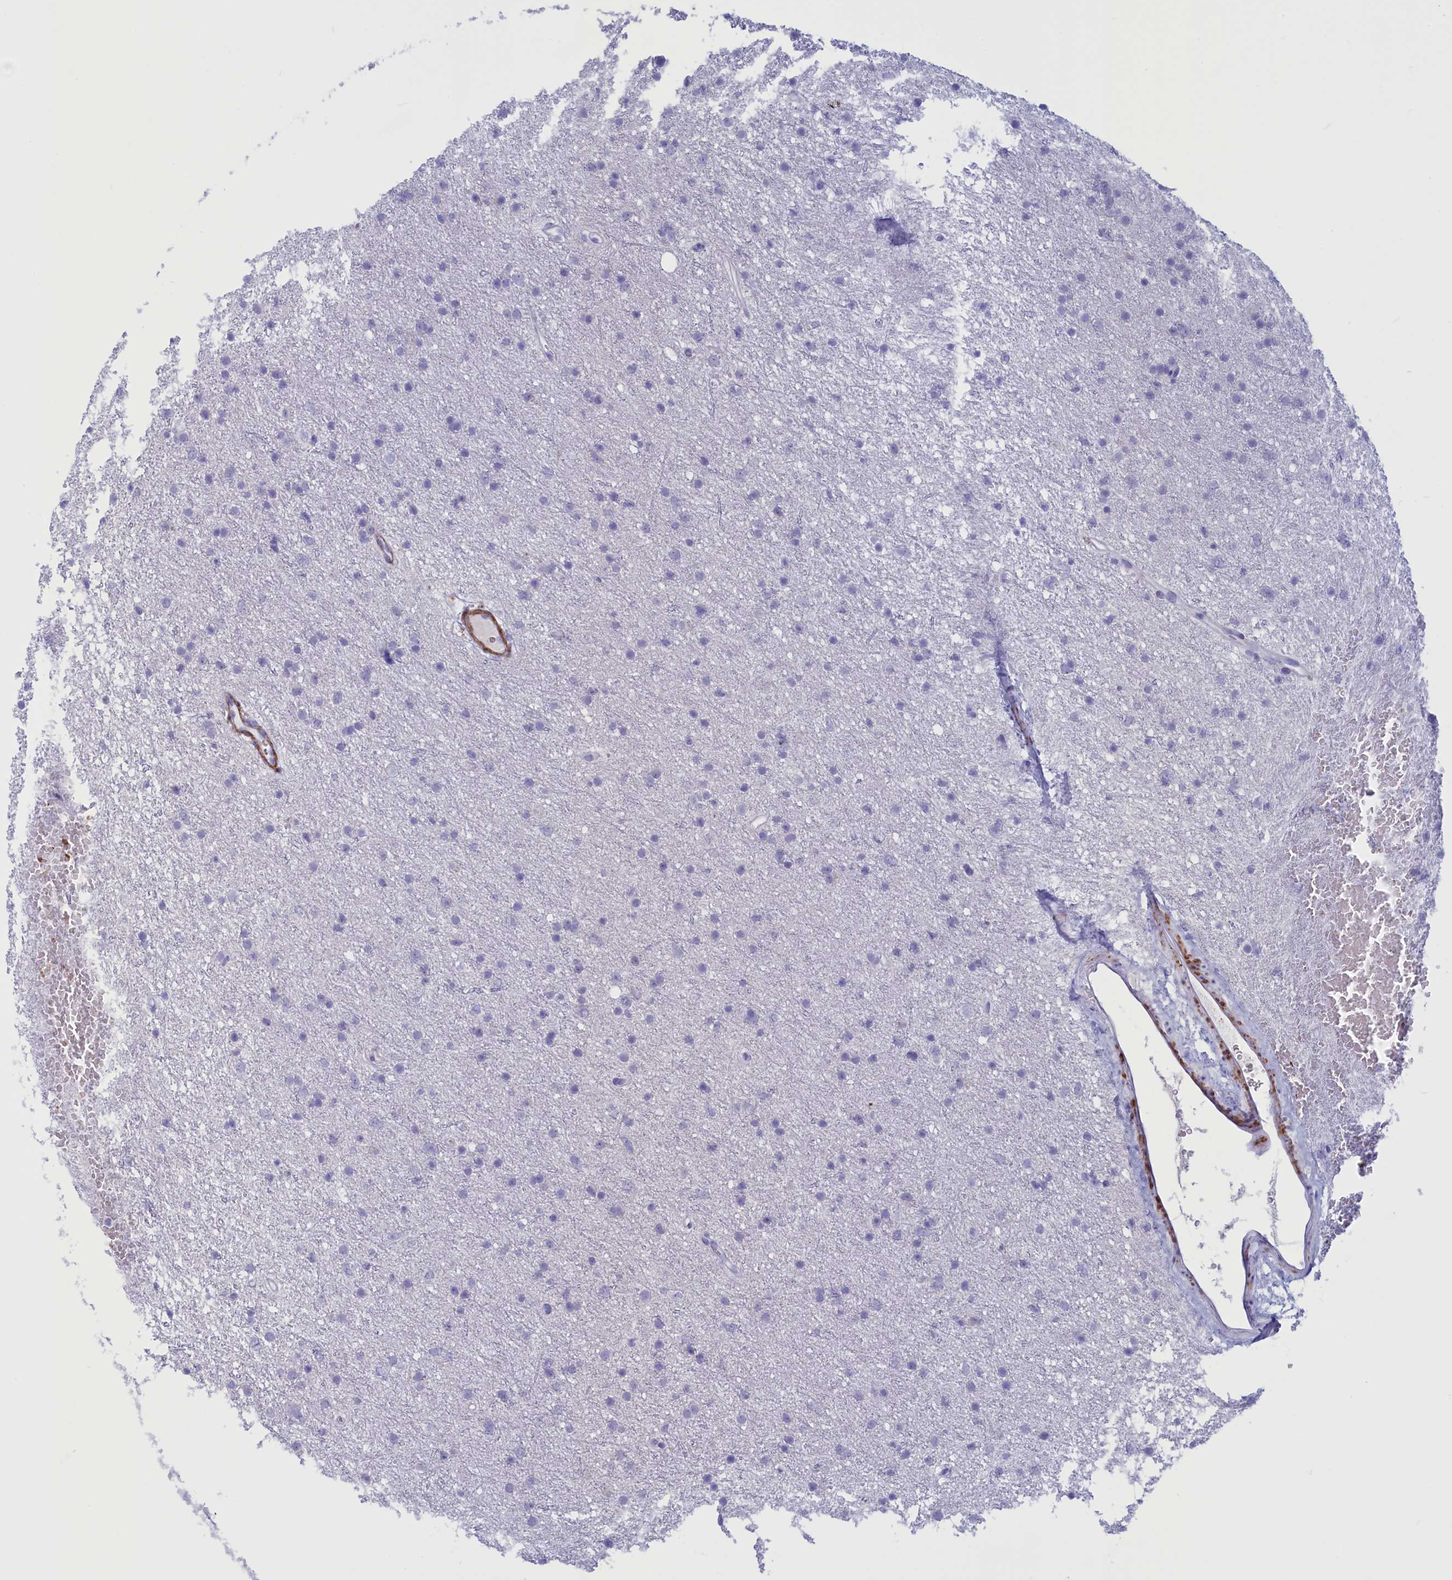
{"staining": {"intensity": "negative", "quantity": "none", "location": "none"}, "tissue": "glioma", "cell_type": "Tumor cells", "image_type": "cancer", "snomed": [{"axis": "morphology", "description": "Glioma, malignant, Low grade"}, {"axis": "topography", "description": "Cerebral cortex"}], "caption": "A histopathology image of human glioma is negative for staining in tumor cells. Nuclei are stained in blue.", "gene": "GAPDHS", "patient": {"sex": "female", "age": 39}}